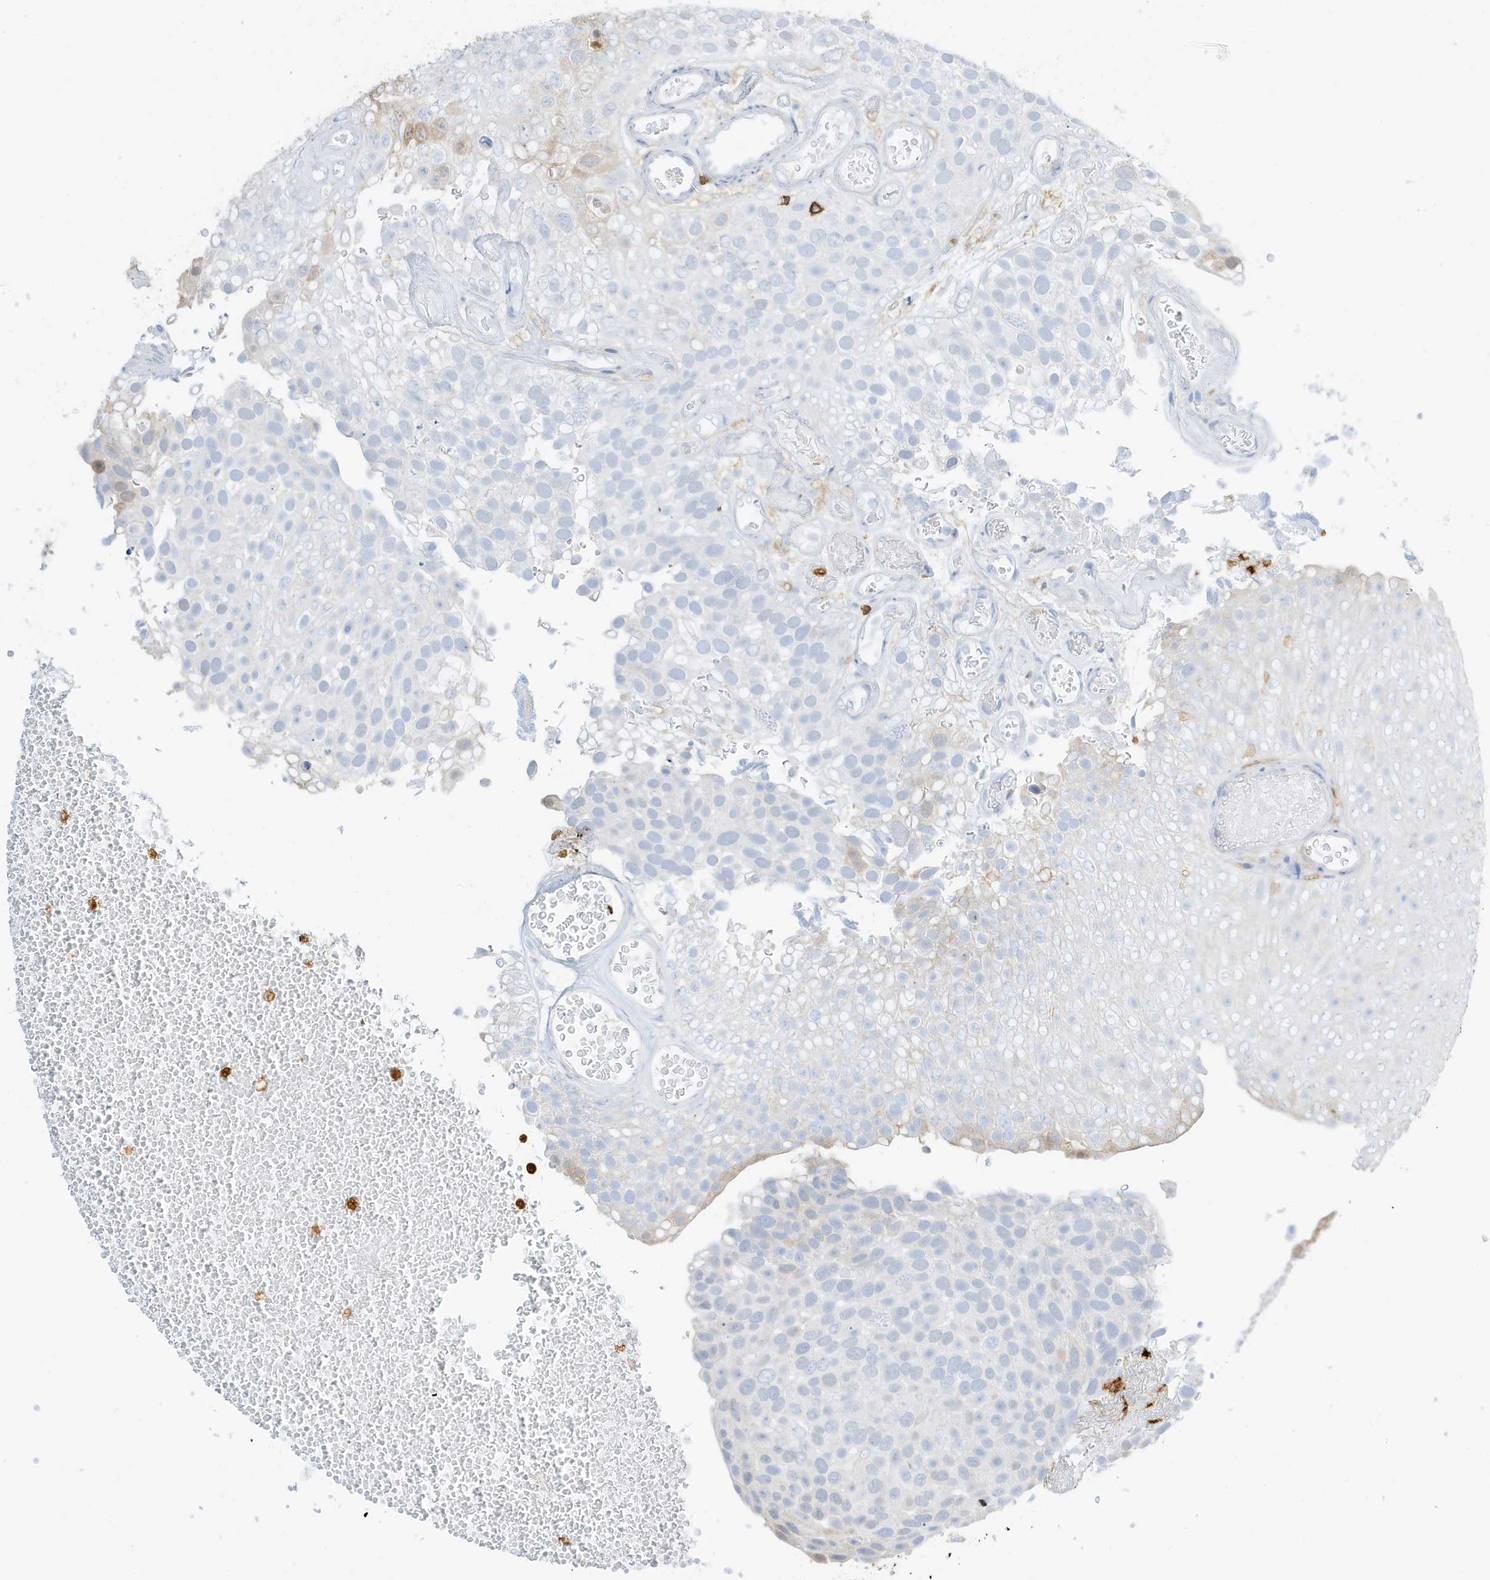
{"staining": {"intensity": "negative", "quantity": "none", "location": "none"}, "tissue": "urothelial cancer", "cell_type": "Tumor cells", "image_type": "cancer", "snomed": [{"axis": "morphology", "description": "Urothelial carcinoma, Low grade"}, {"axis": "topography", "description": "Urinary bladder"}], "caption": "A high-resolution histopathology image shows immunohistochemistry (IHC) staining of urothelial carcinoma (low-grade), which reveals no significant positivity in tumor cells.", "gene": "GCA", "patient": {"sex": "male", "age": 78}}